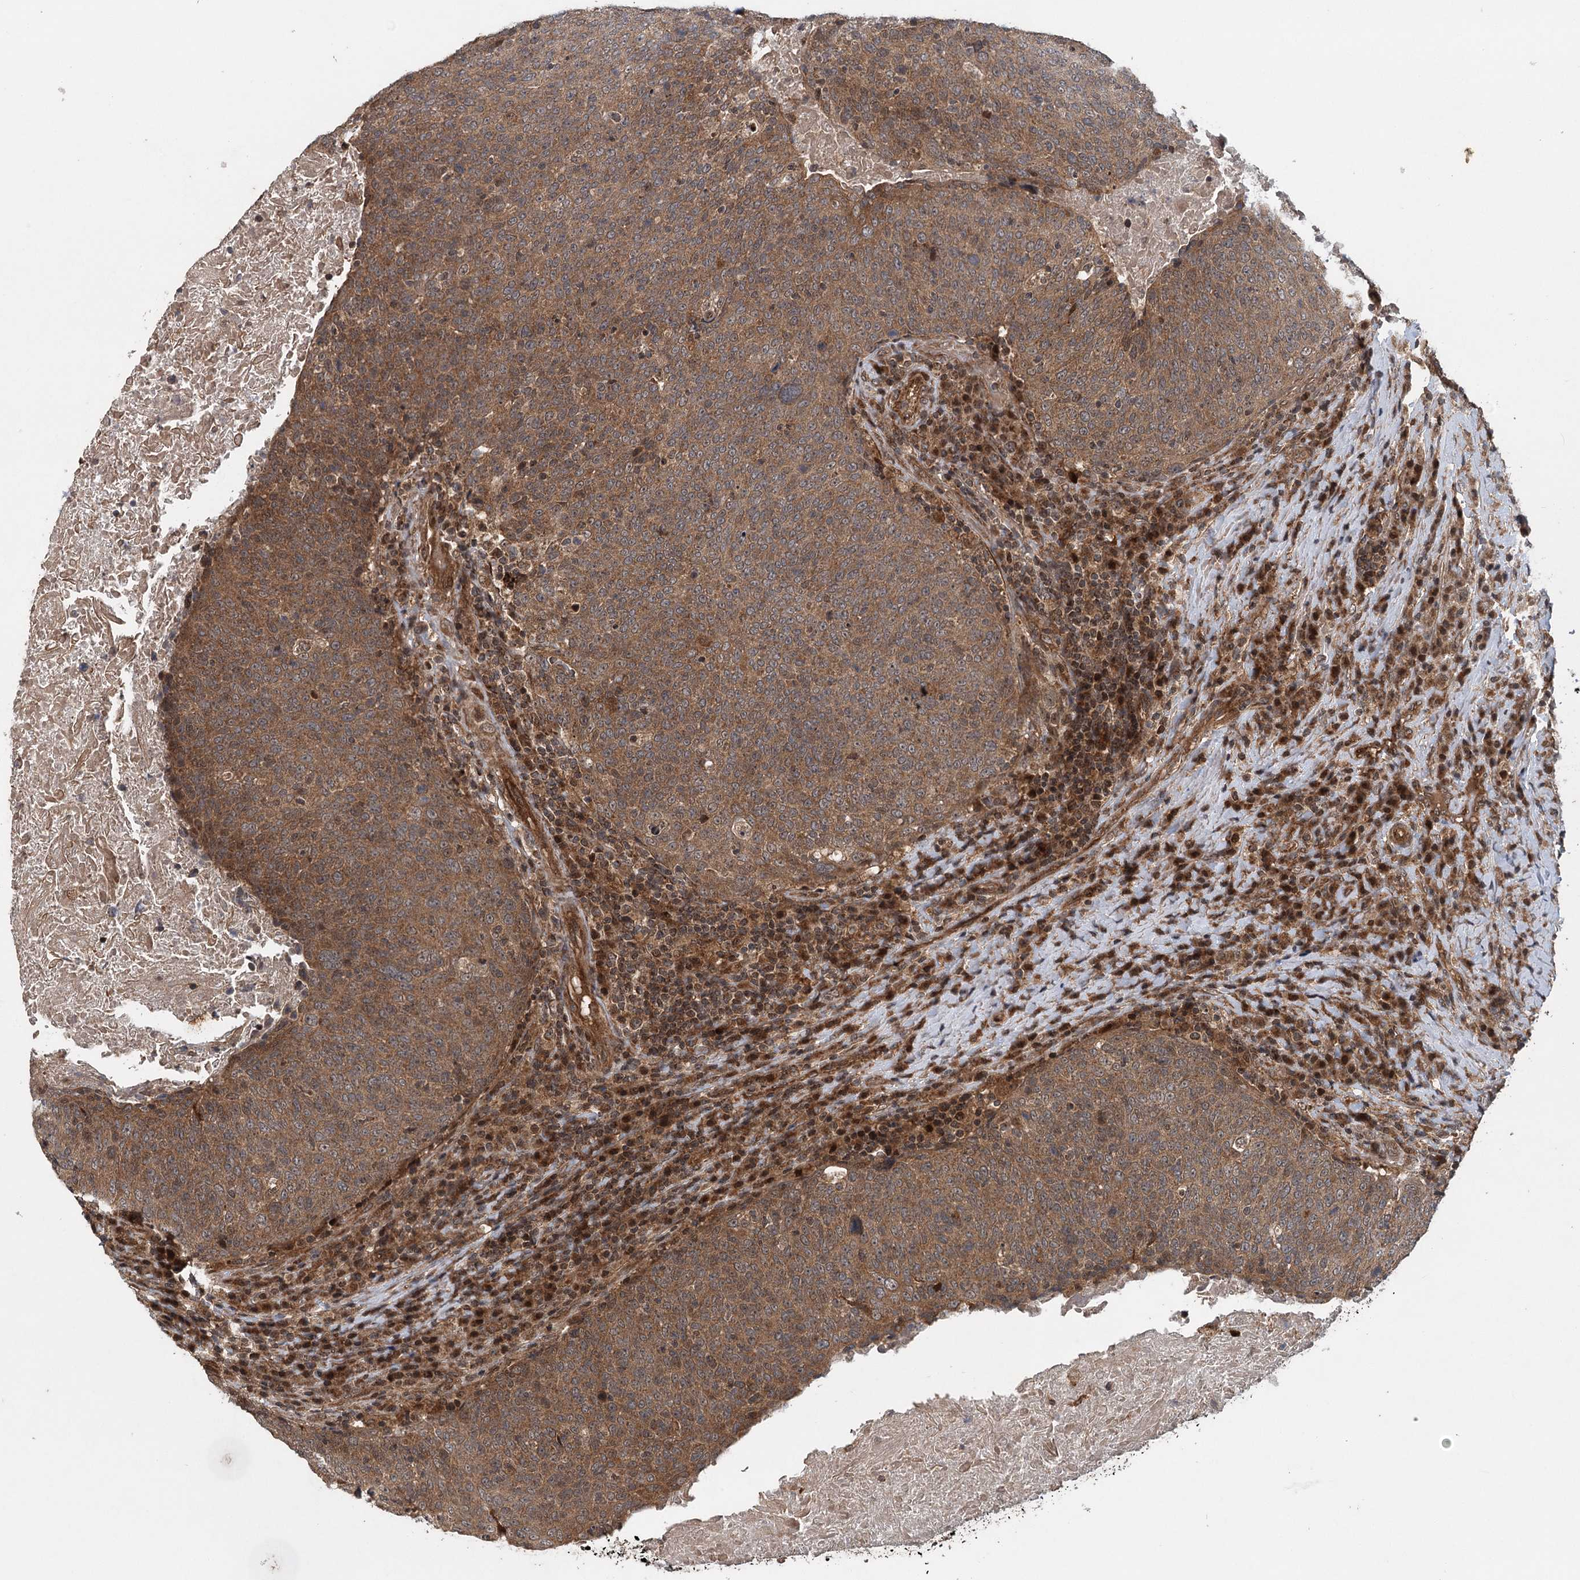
{"staining": {"intensity": "moderate", "quantity": ">75%", "location": "cytoplasmic/membranous"}, "tissue": "head and neck cancer", "cell_type": "Tumor cells", "image_type": "cancer", "snomed": [{"axis": "morphology", "description": "Squamous cell carcinoma, NOS"}, {"axis": "morphology", "description": "Squamous cell carcinoma, metastatic, NOS"}, {"axis": "topography", "description": "Lymph node"}, {"axis": "topography", "description": "Head-Neck"}], "caption": "Protein staining shows moderate cytoplasmic/membranous staining in about >75% of tumor cells in head and neck cancer (metastatic squamous cell carcinoma).", "gene": "INSIG2", "patient": {"sex": "male", "age": 62}}